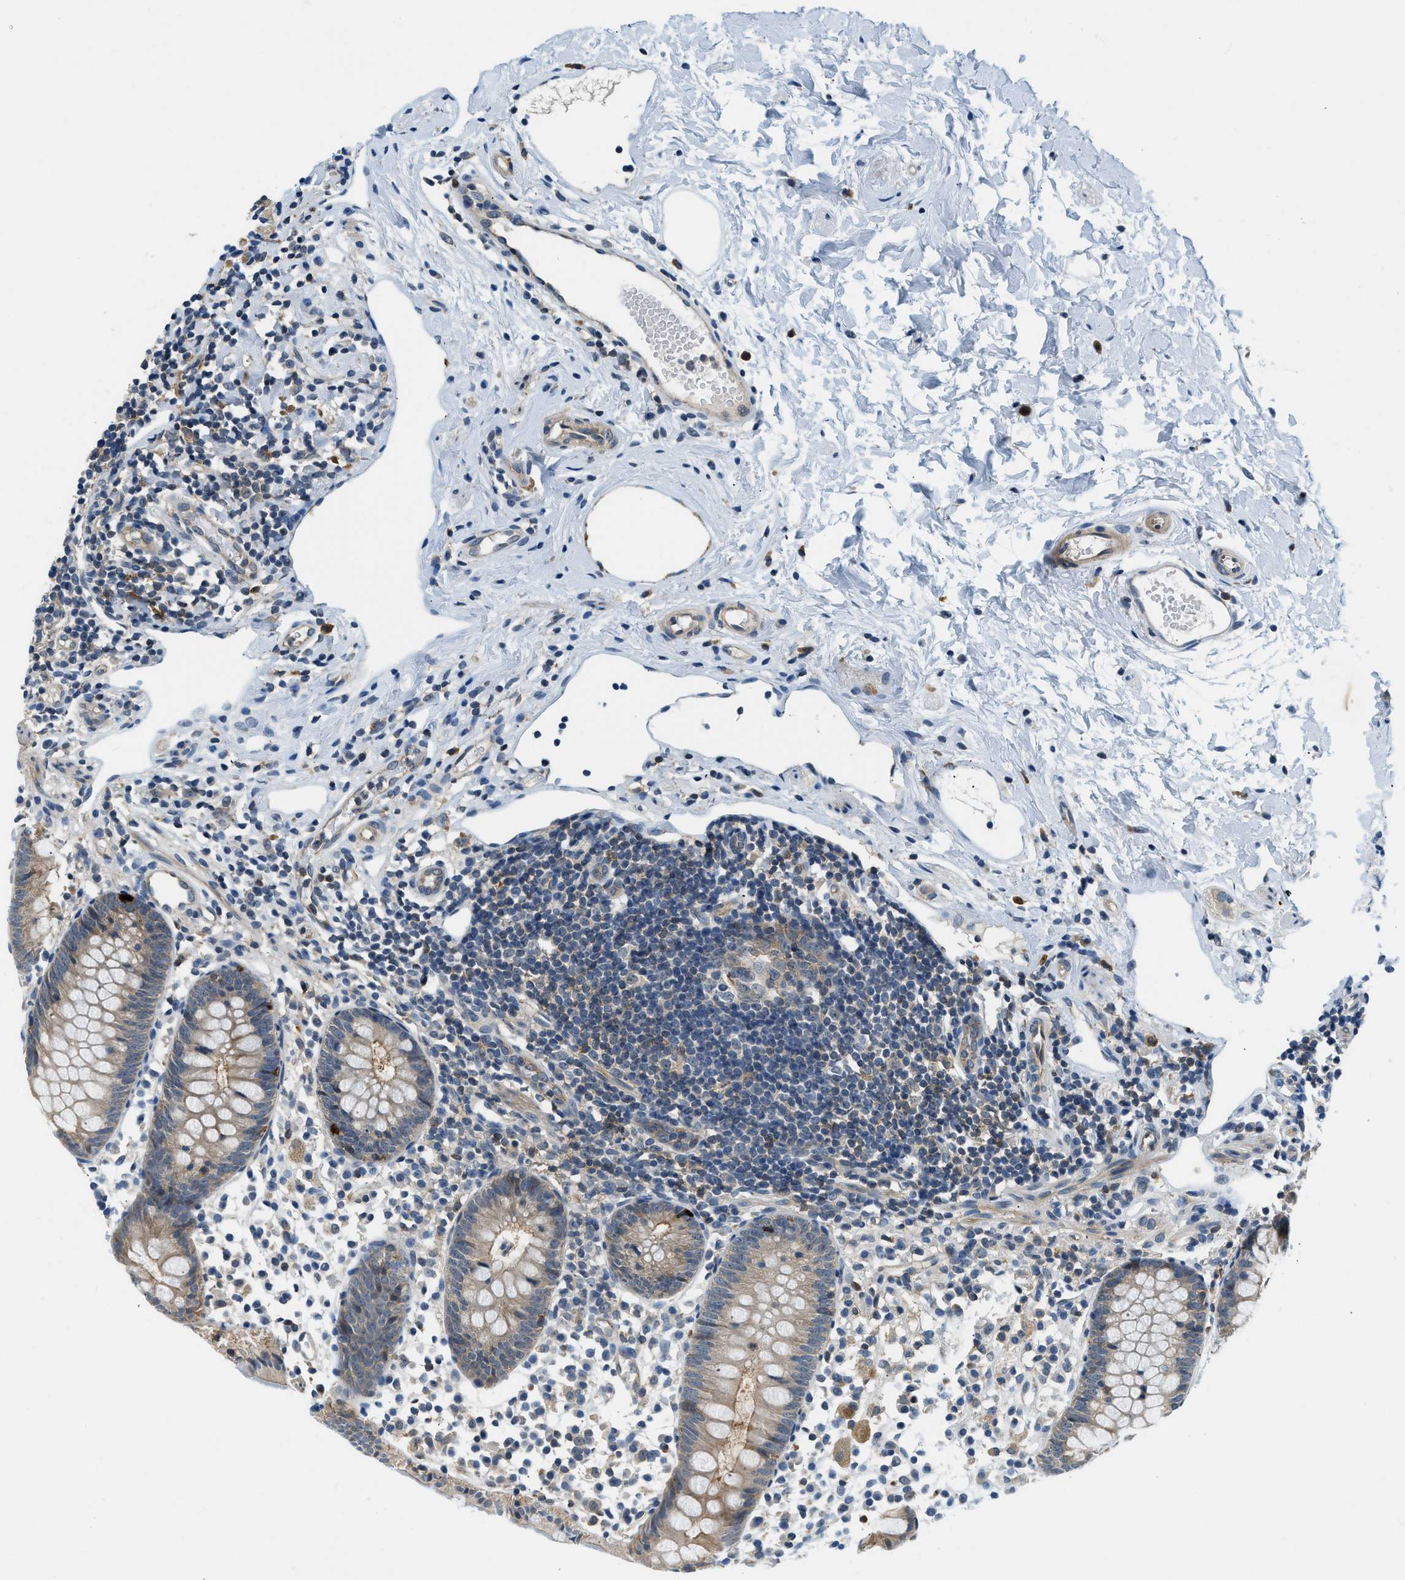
{"staining": {"intensity": "weak", "quantity": ">75%", "location": "cytoplasmic/membranous"}, "tissue": "appendix", "cell_type": "Glandular cells", "image_type": "normal", "snomed": [{"axis": "morphology", "description": "Normal tissue, NOS"}, {"axis": "topography", "description": "Appendix"}], "caption": "Weak cytoplasmic/membranous staining for a protein is seen in approximately >75% of glandular cells of unremarkable appendix using immunohistochemistry.", "gene": "CBLB", "patient": {"sex": "female", "age": 20}}